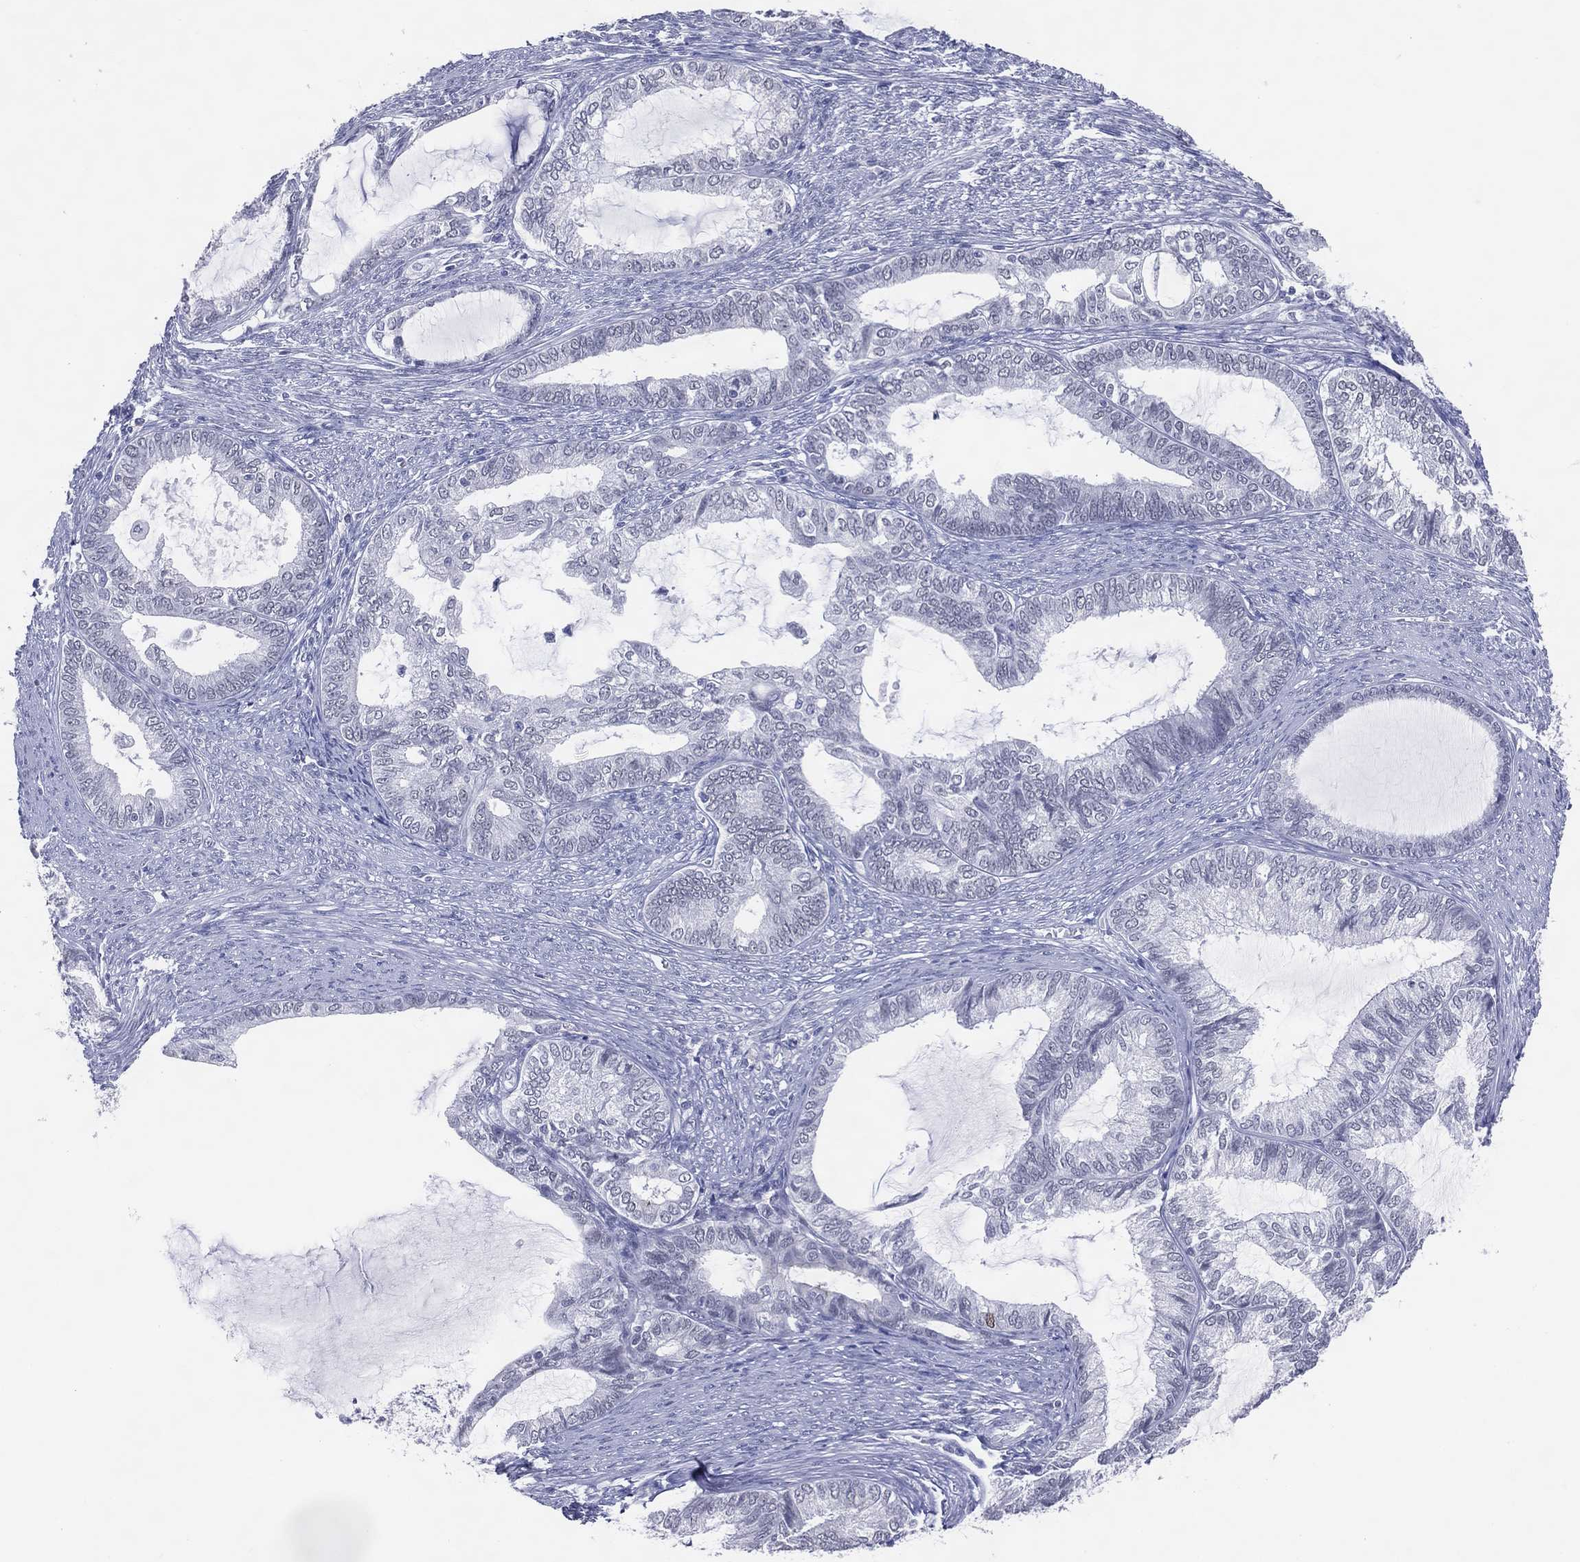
{"staining": {"intensity": "negative", "quantity": "none", "location": "none"}, "tissue": "endometrial cancer", "cell_type": "Tumor cells", "image_type": "cancer", "snomed": [{"axis": "morphology", "description": "Adenocarcinoma, NOS"}, {"axis": "topography", "description": "Endometrium"}], "caption": "Tumor cells are negative for brown protein staining in endometrial adenocarcinoma.", "gene": "CFAP58", "patient": {"sex": "female", "age": 86}}